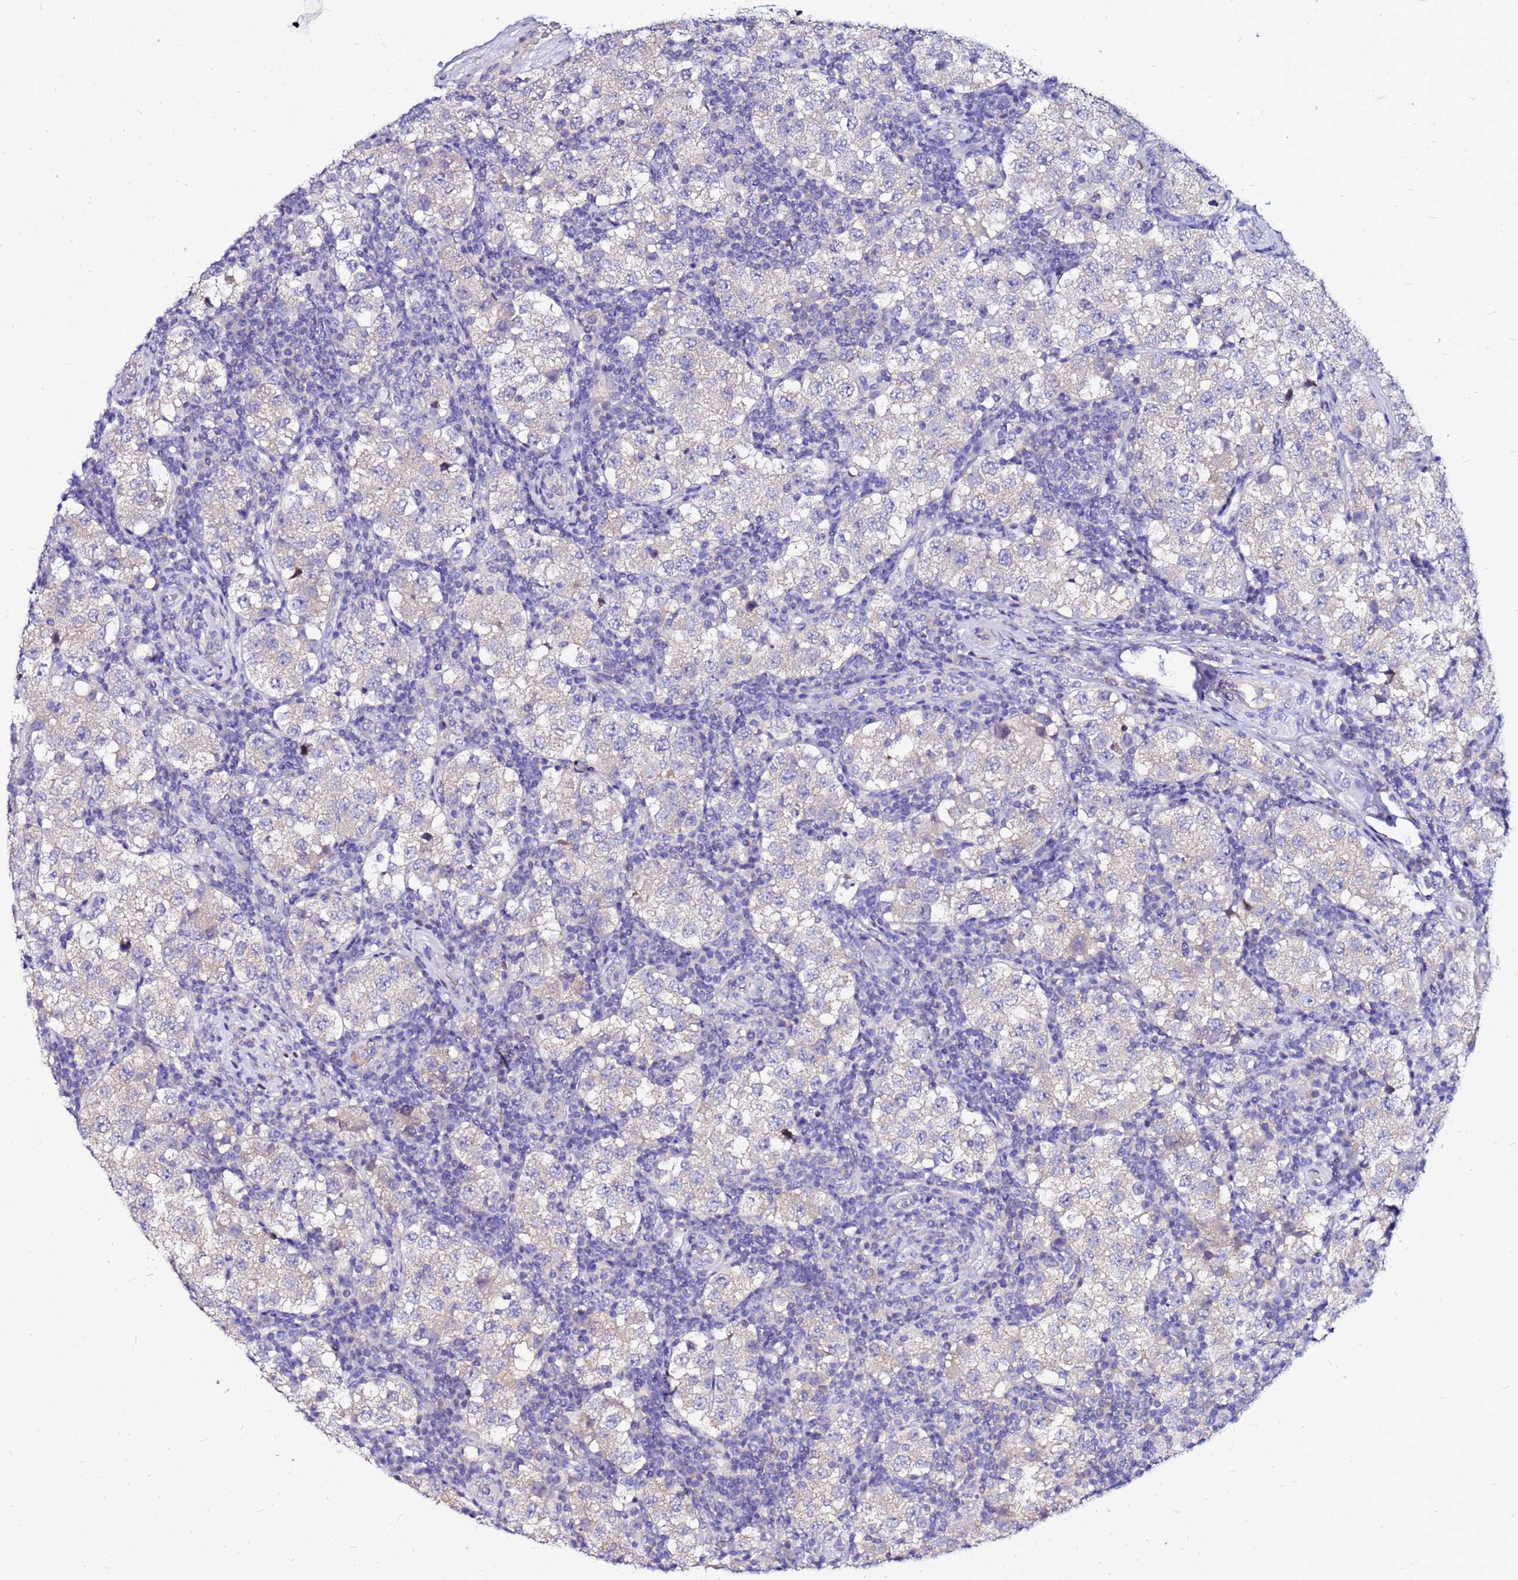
{"staining": {"intensity": "negative", "quantity": "none", "location": "none"}, "tissue": "testis cancer", "cell_type": "Tumor cells", "image_type": "cancer", "snomed": [{"axis": "morphology", "description": "Seminoma, NOS"}, {"axis": "topography", "description": "Testis"}], "caption": "Immunohistochemical staining of testis cancer displays no significant staining in tumor cells.", "gene": "ARHGEF5", "patient": {"sex": "male", "age": 34}}